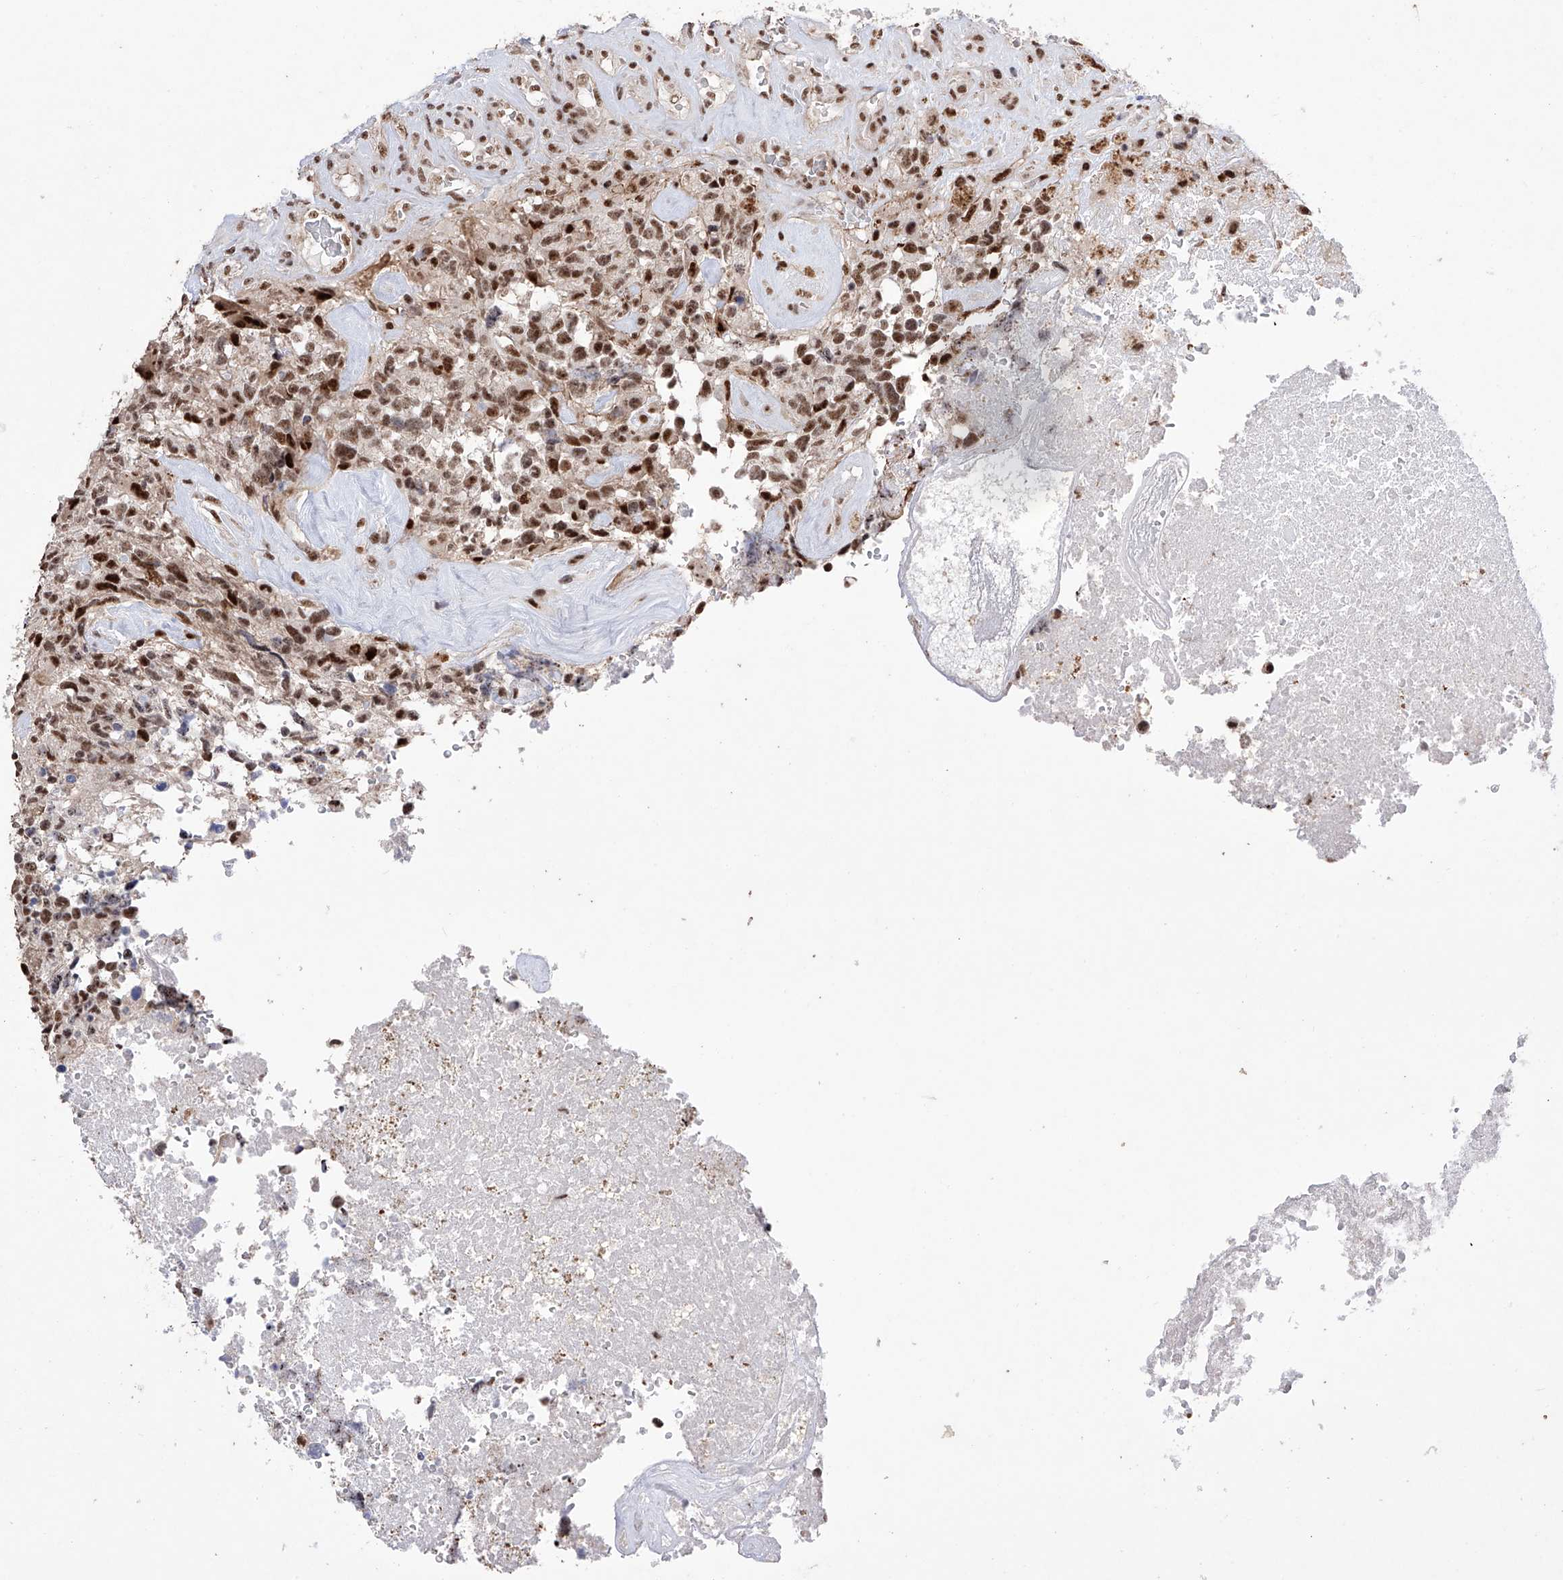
{"staining": {"intensity": "moderate", "quantity": ">75%", "location": "nuclear"}, "tissue": "glioma", "cell_type": "Tumor cells", "image_type": "cancer", "snomed": [{"axis": "morphology", "description": "Glioma, malignant, High grade"}, {"axis": "topography", "description": "Brain"}], "caption": "This image displays immunohistochemistry staining of malignant glioma (high-grade), with medium moderate nuclear expression in about >75% of tumor cells.", "gene": "NFATC4", "patient": {"sex": "male", "age": 69}}